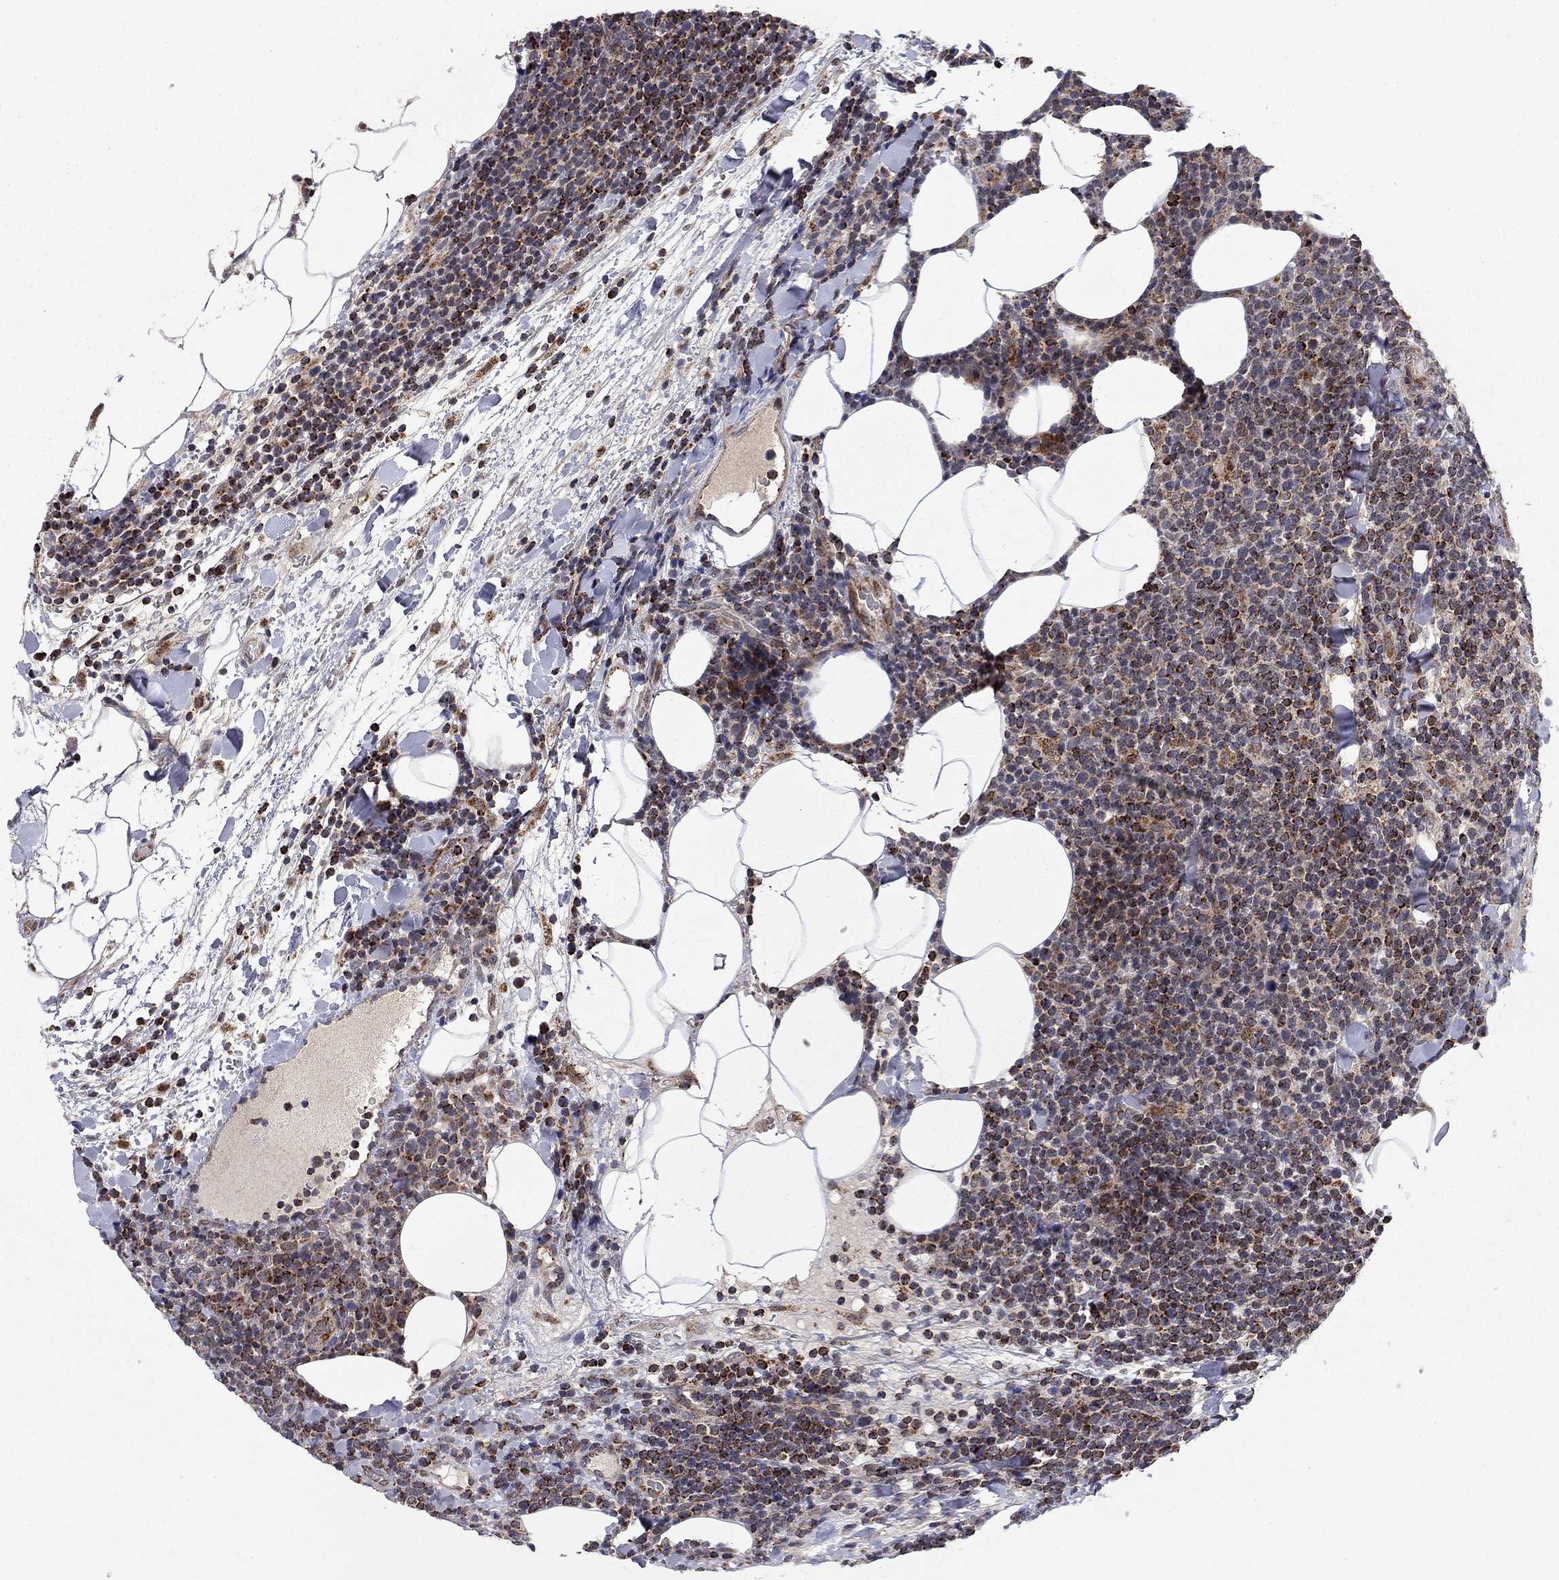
{"staining": {"intensity": "moderate", "quantity": "<25%", "location": "cytoplasmic/membranous"}, "tissue": "lymphoma", "cell_type": "Tumor cells", "image_type": "cancer", "snomed": [{"axis": "morphology", "description": "Malignant lymphoma, non-Hodgkin's type, High grade"}, {"axis": "topography", "description": "Lymph node"}], "caption": "Immunohistochemistry (IHC) staining of lymphoma, which displays low levels of moderate cytoplasmic/membranous staining in about <25% of tumor cells indicating moderate cytoplasmic/membranous protein expression. The staining was performed using DAB (brown) for protein detection and nuclei were counterstained in hematoxylin (blue).", "gene": "IDS", "patient": {"sex": "male", "age": 61}}